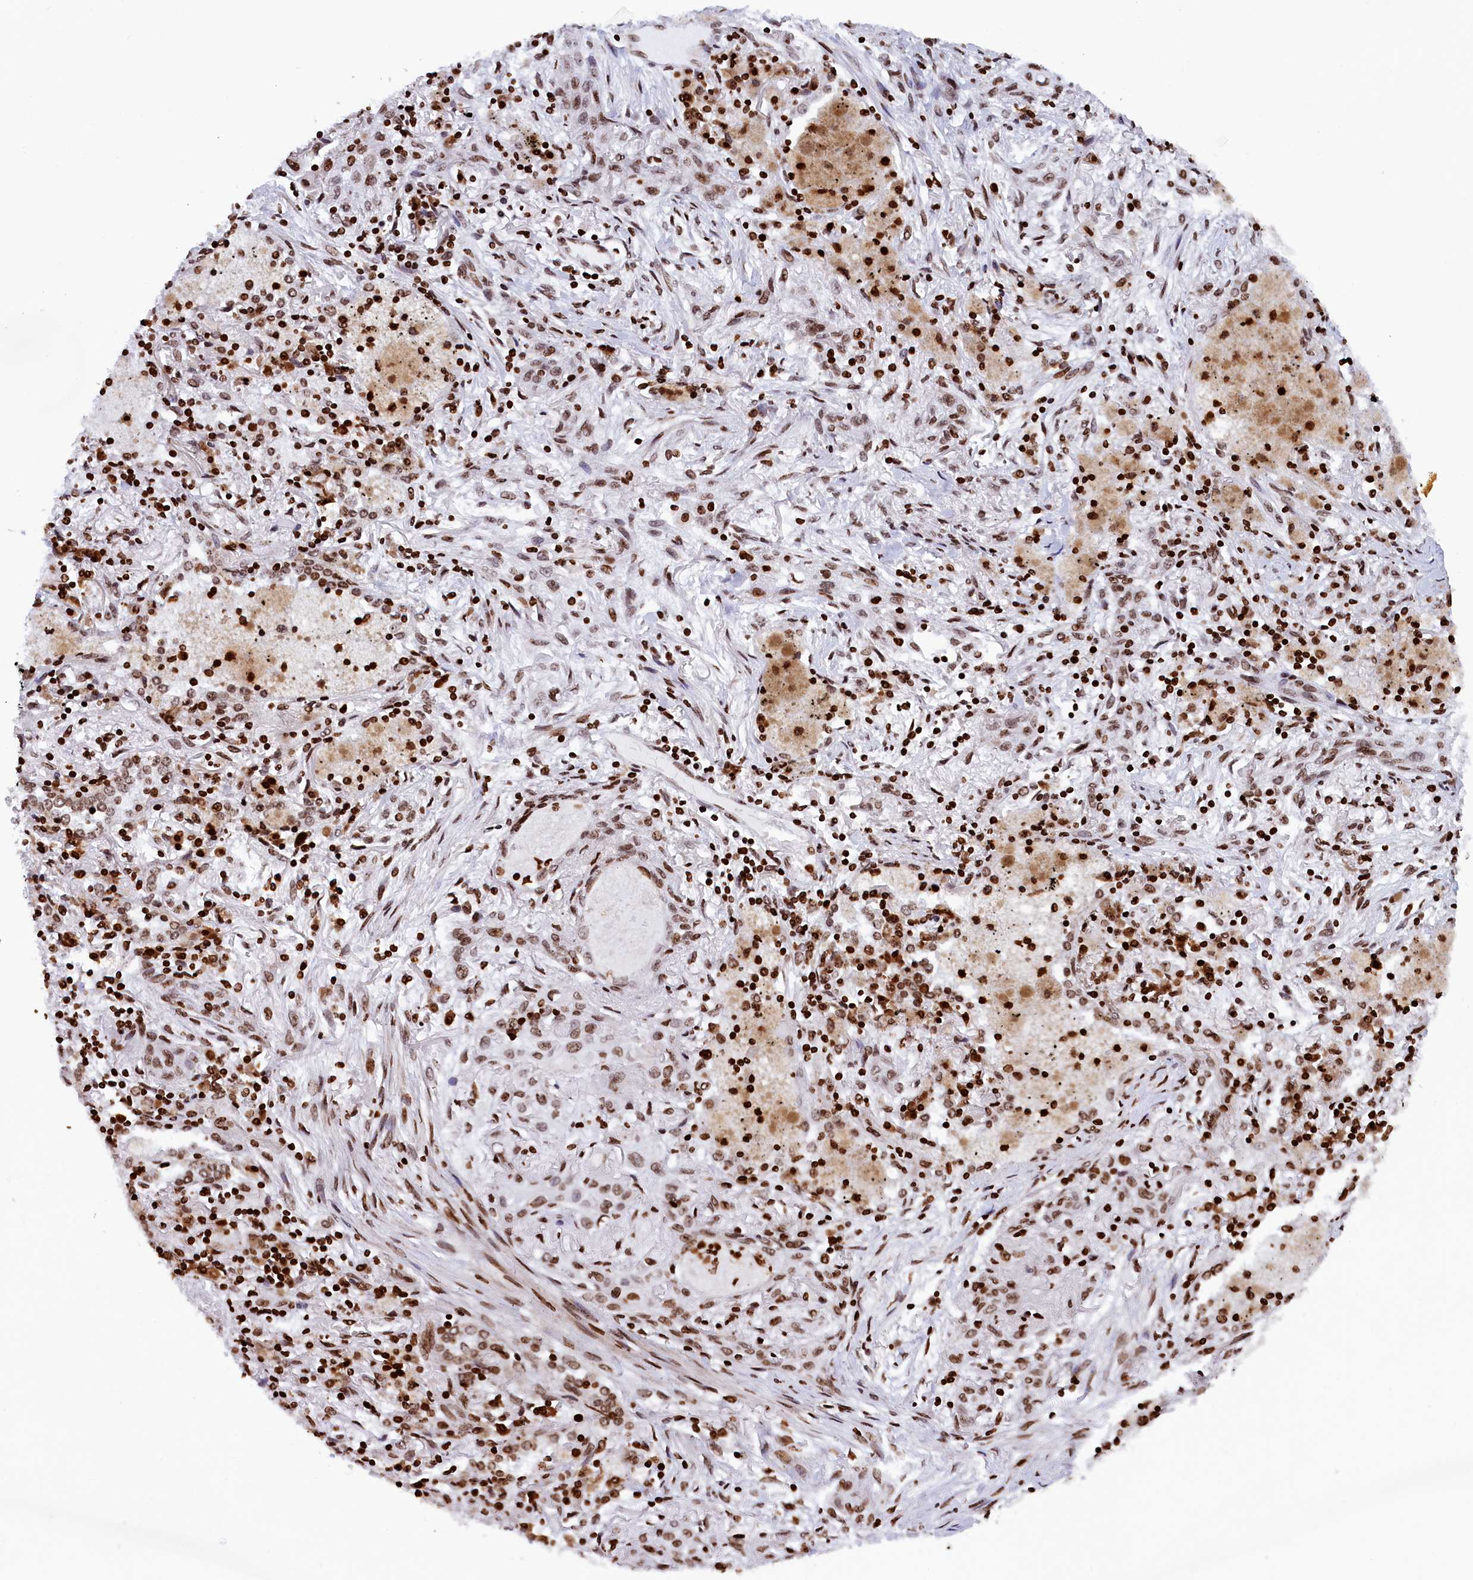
{"staining": {"intensity": "moderate", "quantity": ">75%", "location": "nuclear"}, "tissue": "lung cancer", "cell_type": "Tumor cells", "image_type": "cancer", "snomed": [{"axis": "morphology", "description": "Squamous cell carcinoma, NOS"}, {"axis": "topography", "description": "Lung"}], "caption": "A brown stain labels moderate nuclear staining of a protein in human lung squamous cell carcinoma tumor cells. Ihc stains the protein in brown and the nuclei are stained blue.", "gene": "TIMM29", "patient": {"sex": "female", "age": 47}}